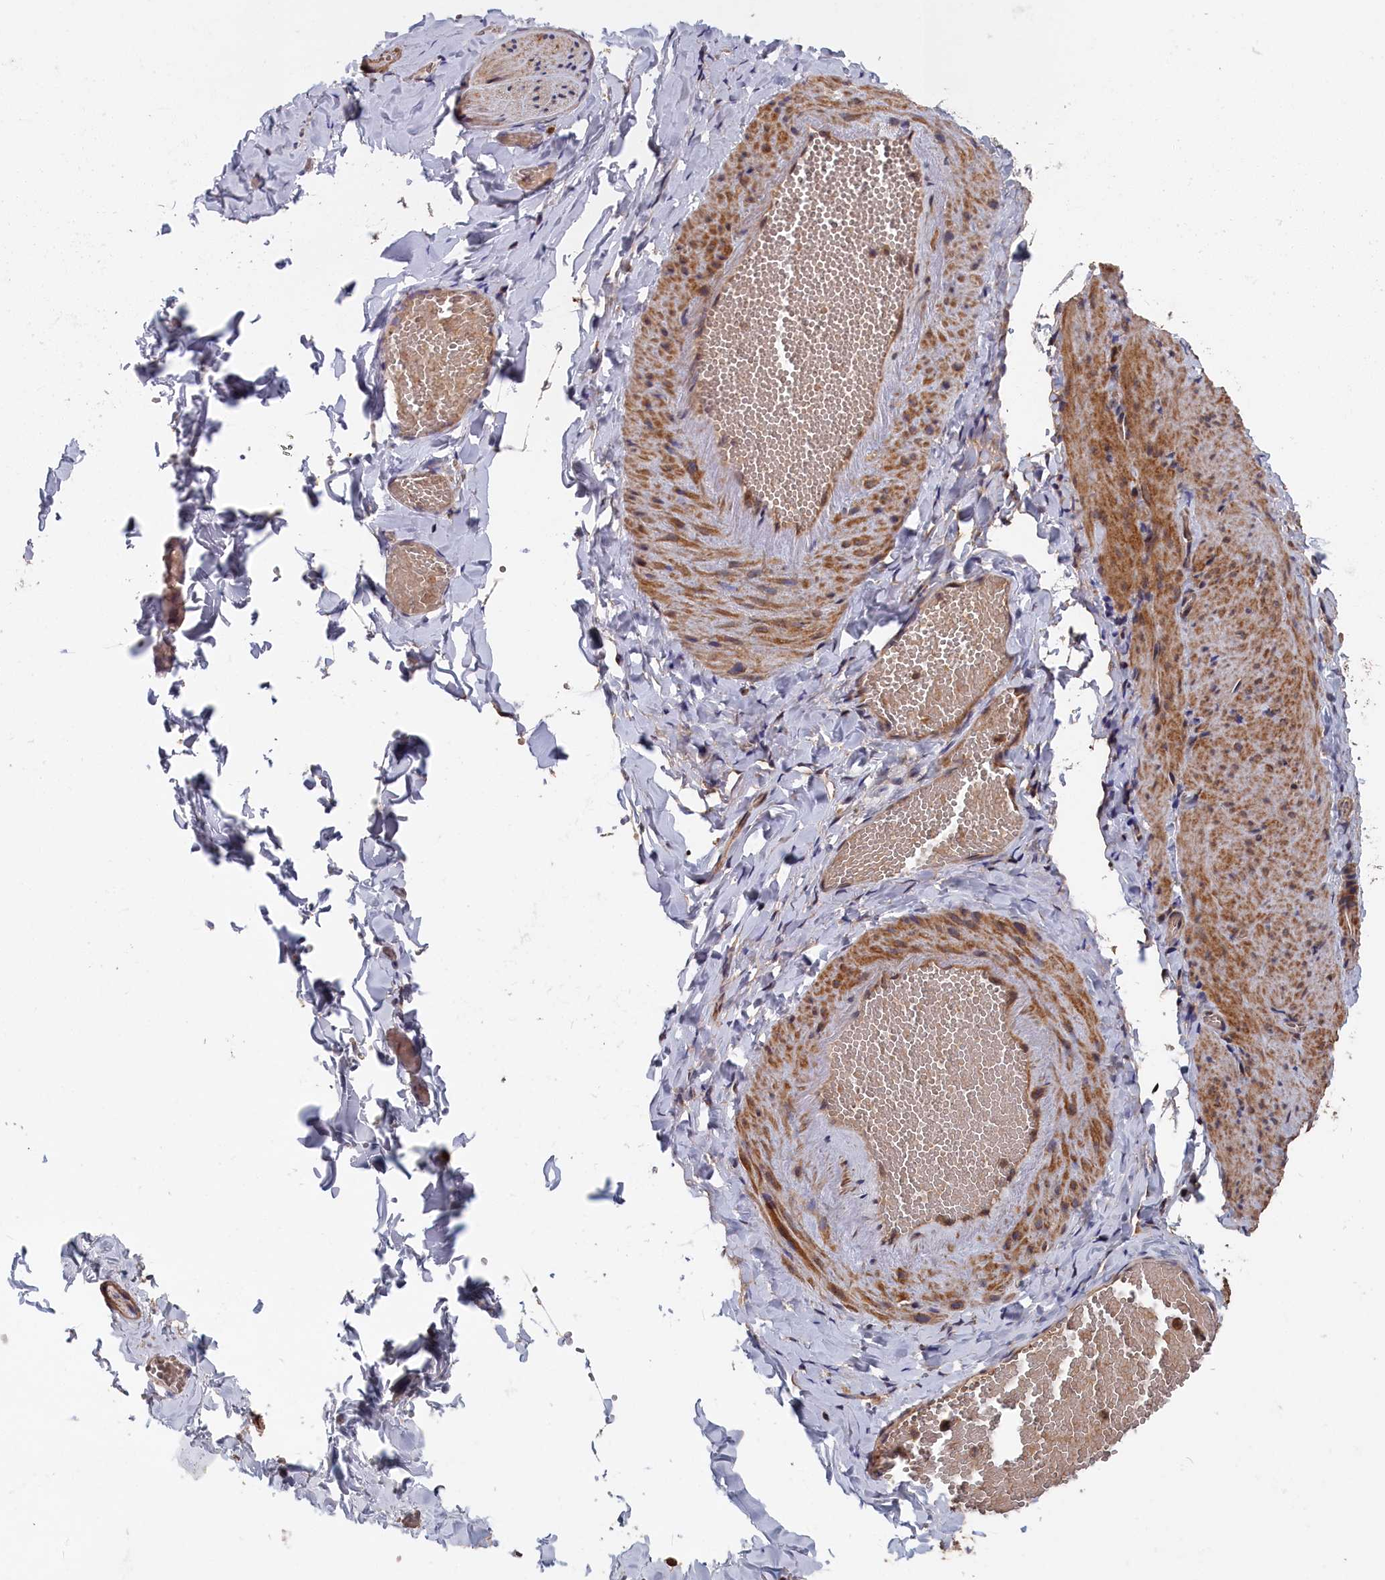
{"staining": {"intensity": "weak", "quantity": "25%-75%", "location": "cytoplasmic/membranous"}, "tissue": "adipose tissue", "cell_type": "Adipocytes", "image_type": "normal", "snomed": [{"axis": "morphology", "description": "Normal tissue, NOS"}, {"axis": "topography", "description": "Gallbladder"}, {"axis": "topography", "description": "Peripheral nerve tissue"}], "caption": "High-magnification brightfield microscopy of benign adipose tissue stained with DAB (brown) and counterstained with hematoxylin (blue). adipocytes exhibit weak cytoplasmic/membranous expression is present in about25%-75% of cells. Using DAB (3,3'-diaminobenzidine) (brown) and hematoxylin (blue) stains, captured at high magnification using brightfield microscopy.", "gene": "RMI2", "patient": {"sex": "male", "age": 38}}